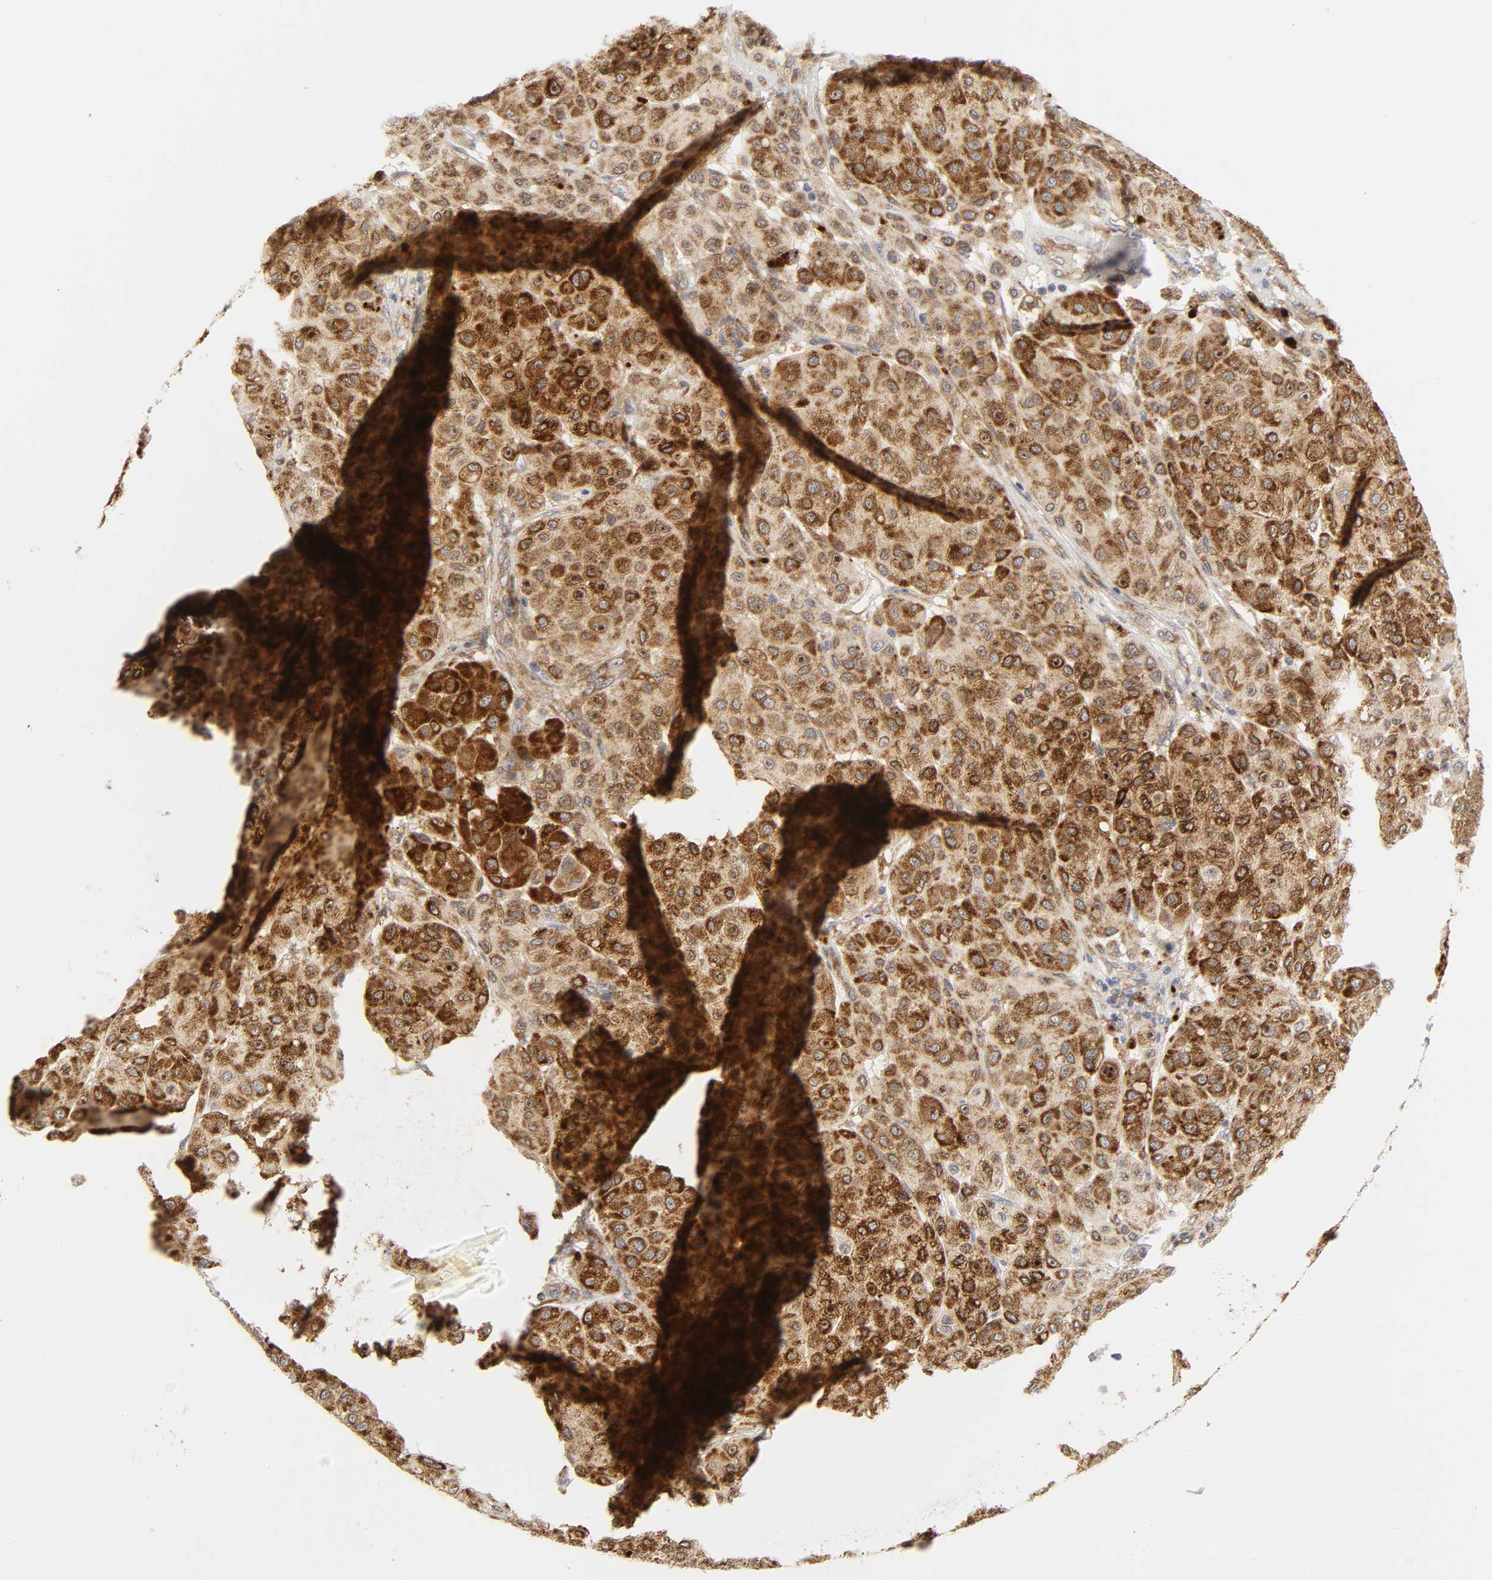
{"staining": {"intensity": "strong", "quantity": ">75%", "location": "cytoplasmic/membranous"}, "tissue": "melanoma", "cell_type": "Tumor cells", "image_type": "cancer", "snomed": [{"axis": "morphology", "description": "Normal tissue, NOS"}, {"axis": "morphology", "description": "Malignant melanoma, Metastatic site"}, {"axis": "topography", "description": "Skin"}], "caption": "Brown immunohistochemical staining in melanoma demonstrates strong cytoplasmic/membranous positivity in approximately >75% of tumor cells. The staining was performed using DAB, with brown indicating positive protein expression. Nuclei are stained blue with hematoxylin.", "gene": "BAX", "patient": {"sex": "male", "age": 41}}